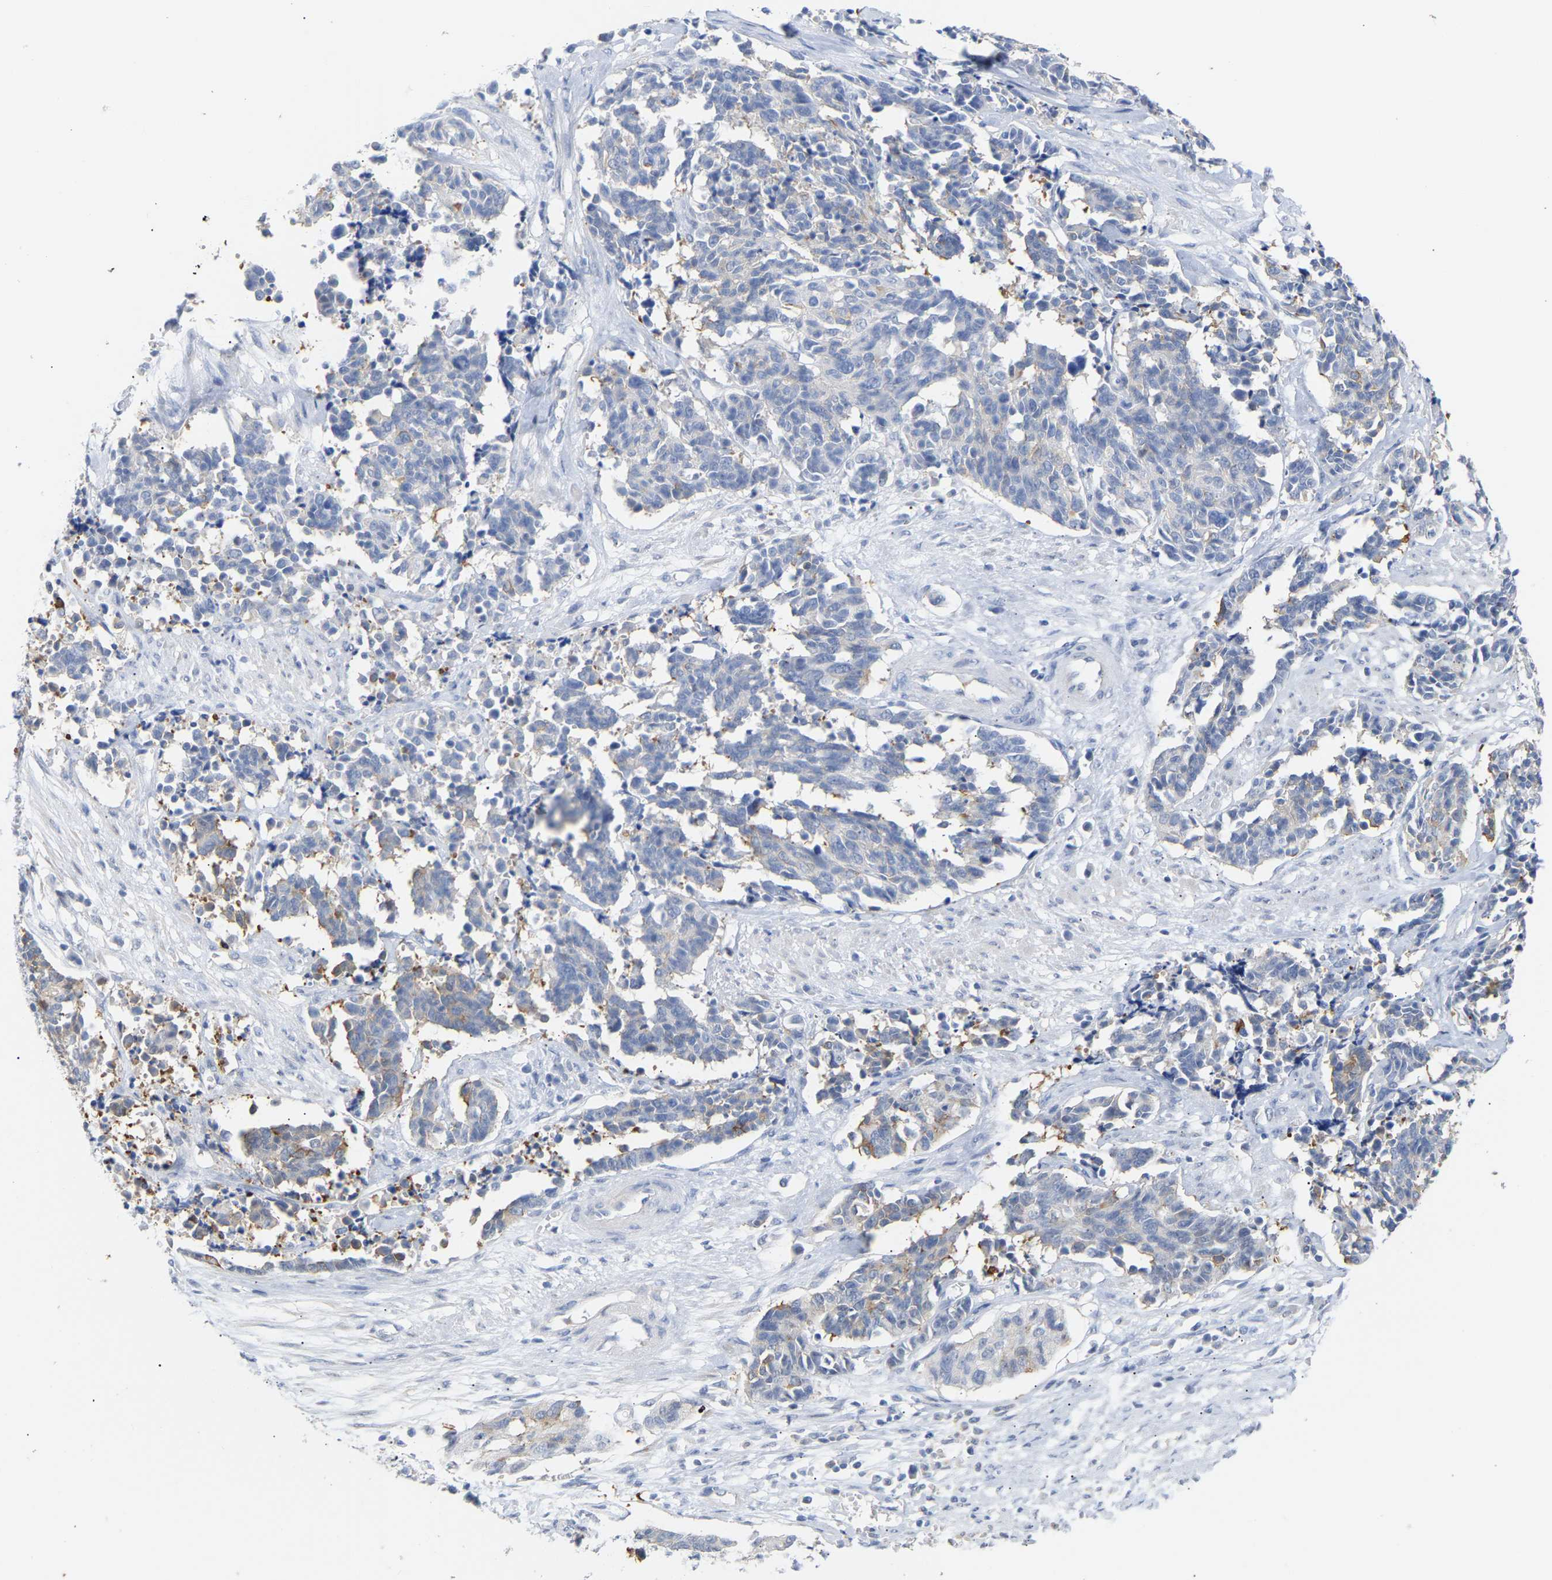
{"staining": {"intensity": "weak", "quantity": "<25%", "location": "cytoplasmic/membranous"}, "tissue": "cervical cancer", "cell_type": "Tumor cells", "image_type": "cancer", "snomed": [{"axis": "morphology", "description": "Squamous cell carcinoma, NOS"}, {"axis": "topography", "description": "Cervix"}], "caption": "There is no significant positivity in tumor cells of squamous cell carcinoma (cervical). (DAB (3,3'-diaminobenzidine) immunohistochemistry with hematoxylin counter stain).", "gene": "AMPH", "patient": {"sex": "female", "age": 35}}